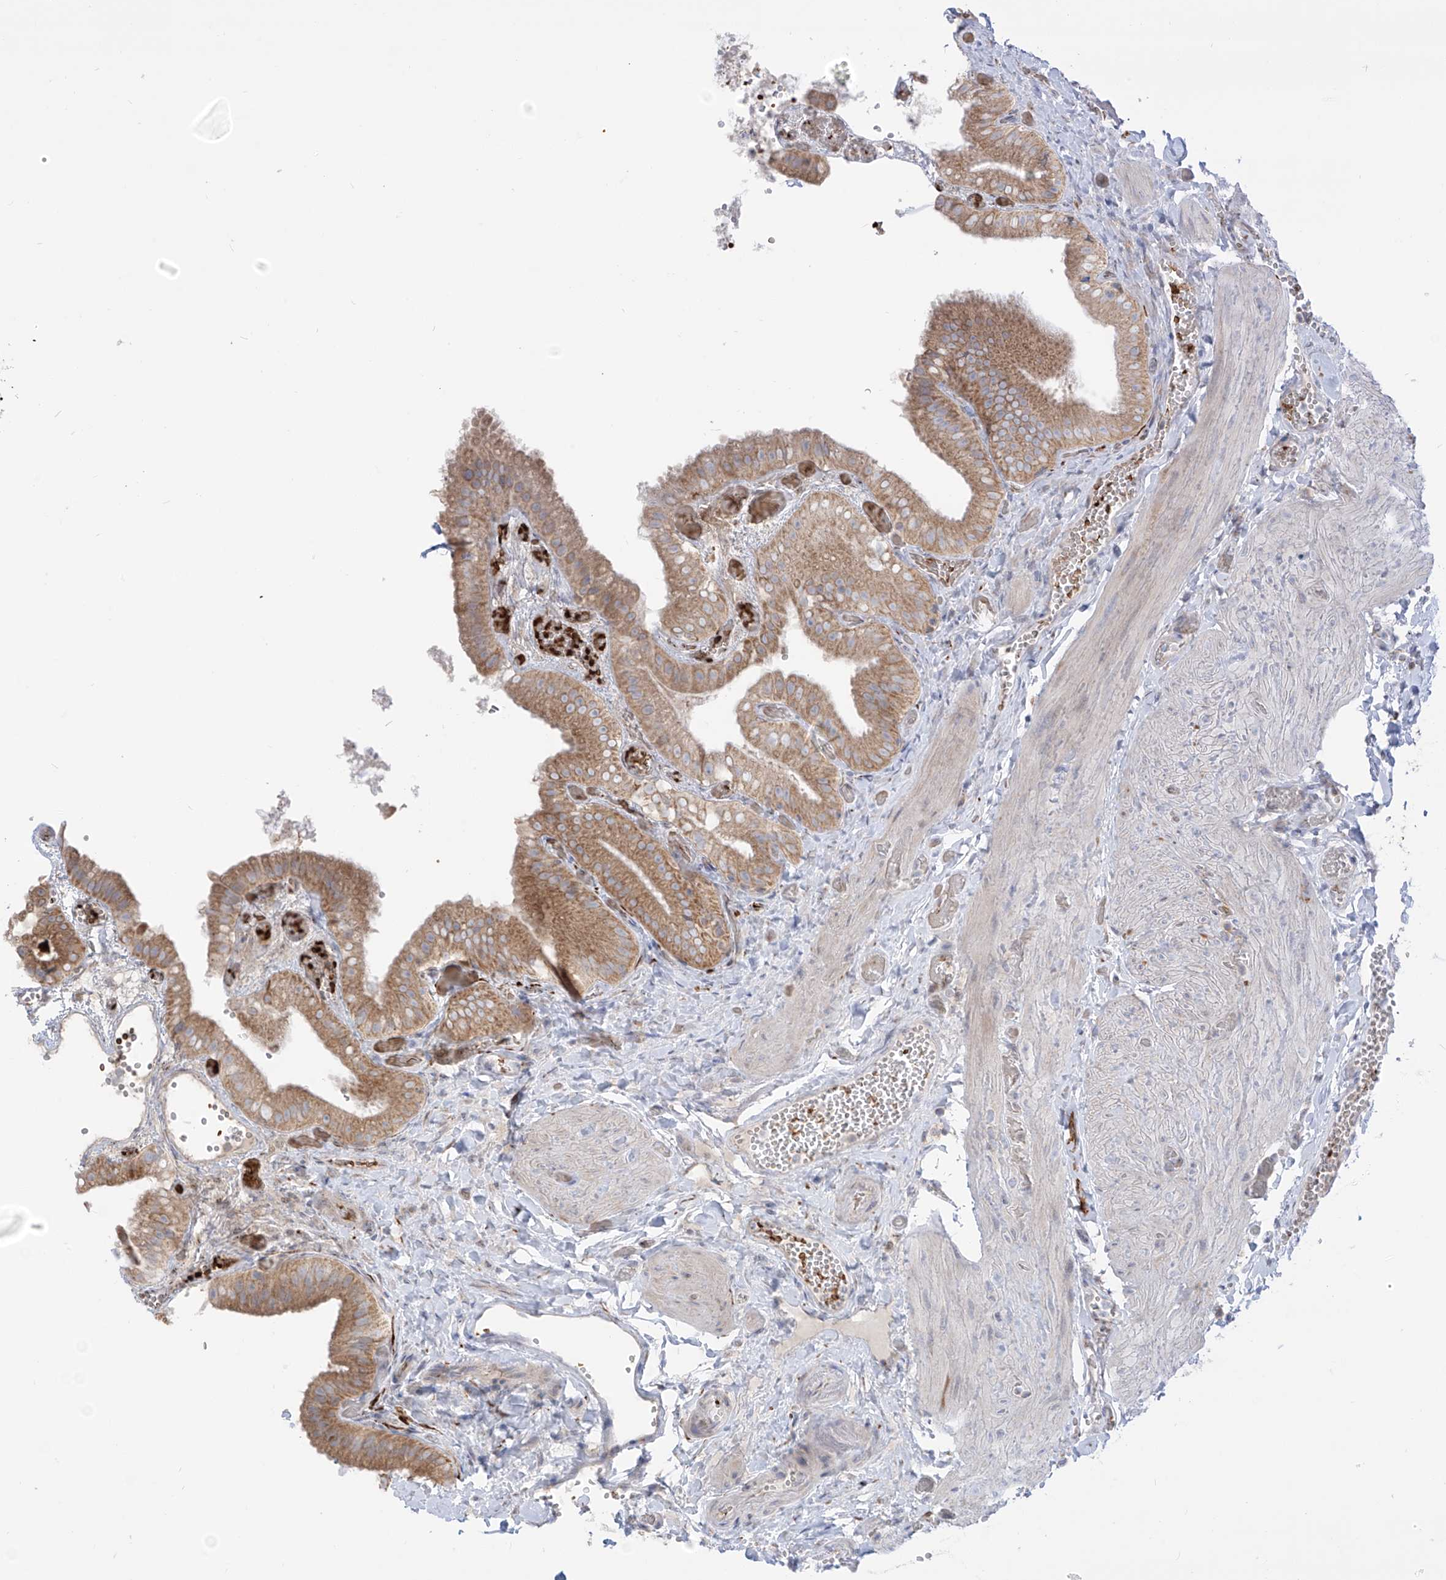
{"staining": {"intensity": "moderate", "quantity": ">75%", "location": "cytoplasmic/membranous"}, "tissue": "gallbladder", "cell_type": "Glandular cells", "image_type": "normal", "snomed": [{"axis": "morphology", "description": "Normal tissue, NOS"}, {"axis": "topography", "description": "Gallbladder"}], "caption": "The immunohistochemical stain highlights moderate cytoplasmic/membranous positivity in glandular cells of normal gallbladder. The protein is shown in brown color, while the nuclei are stained blue.", "gene": "ARHGEF40", "patient": {"sex": "female", "age": 64}}